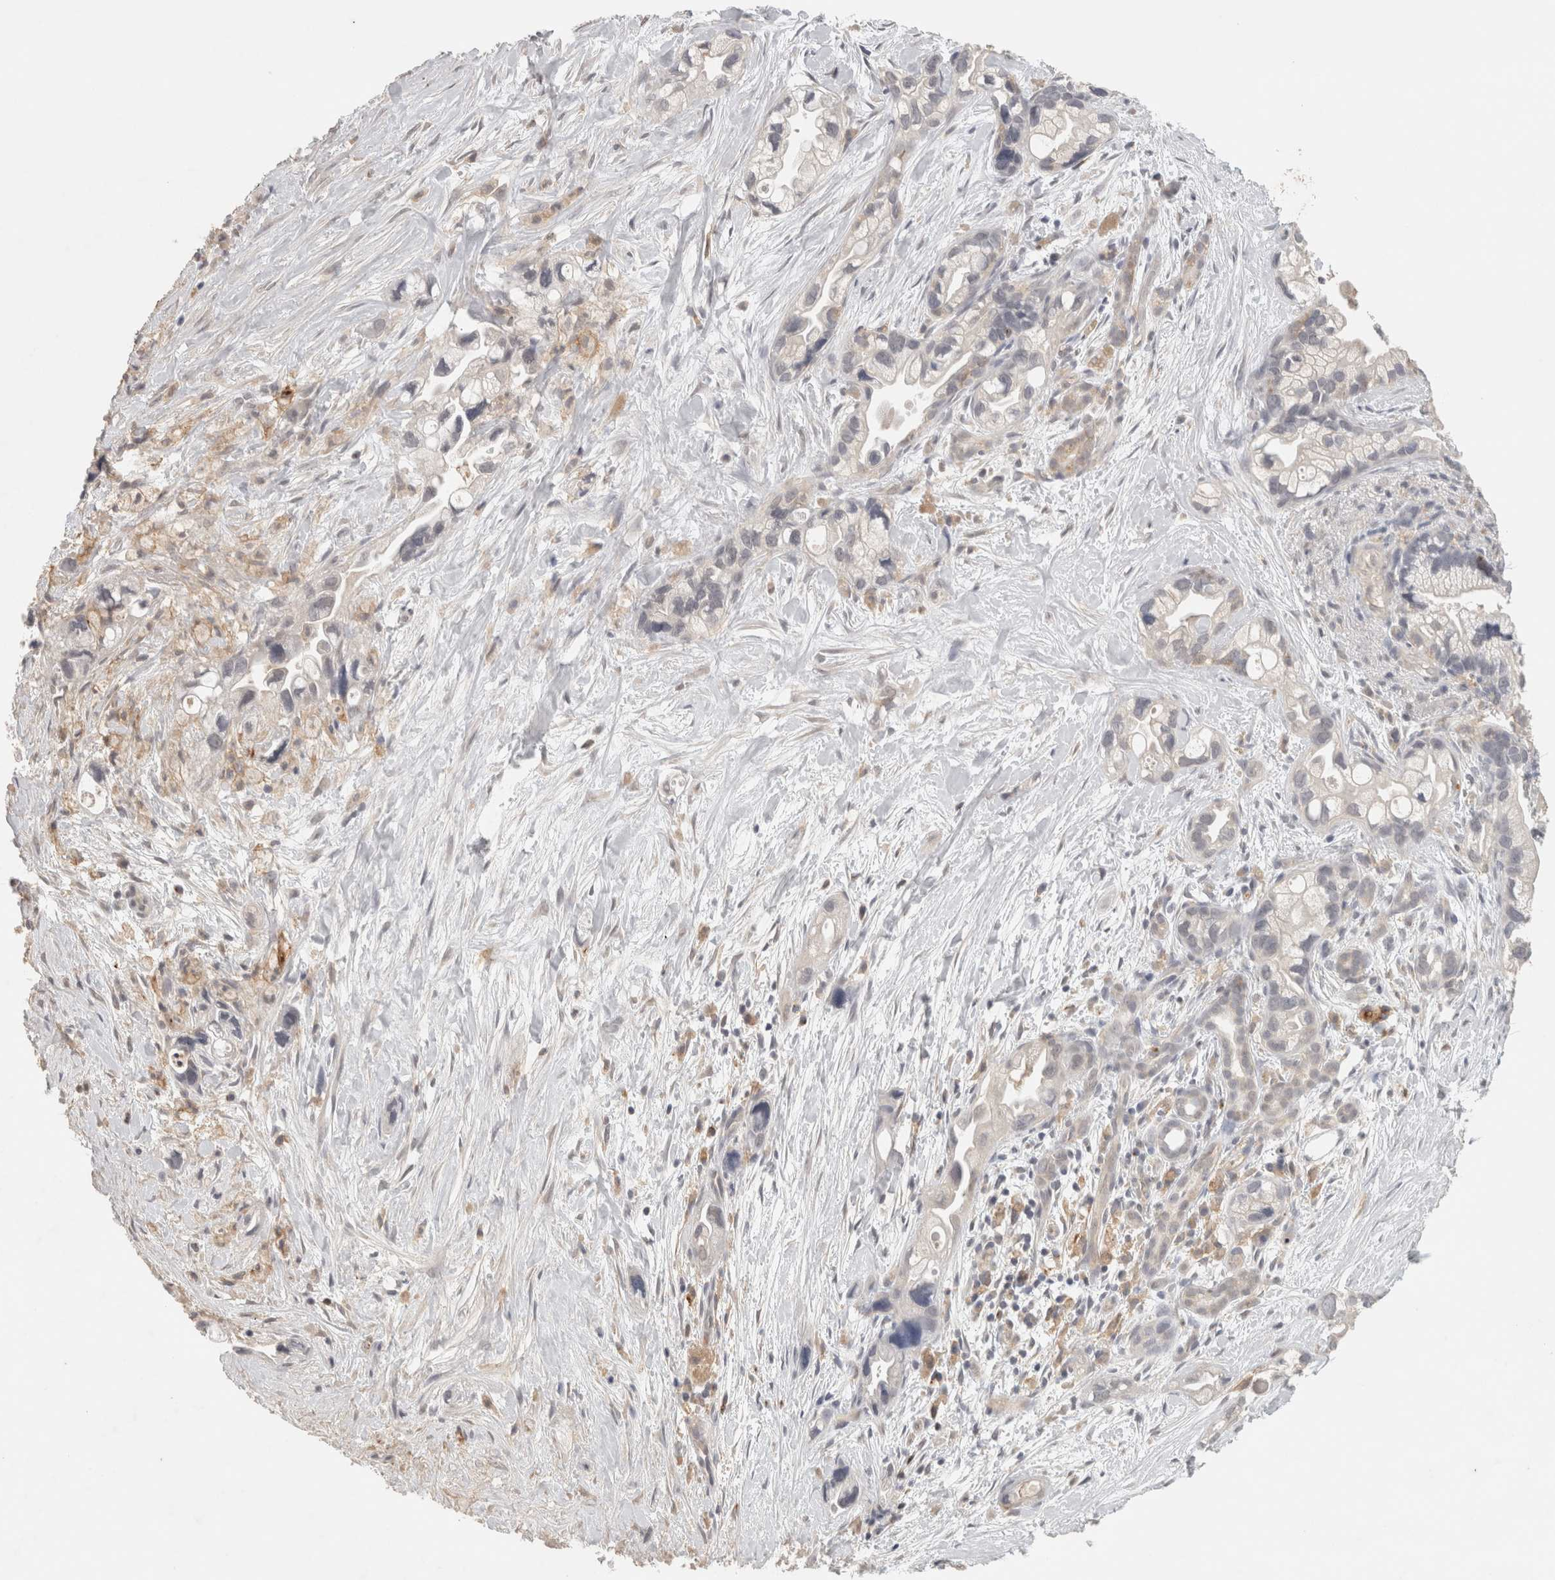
{"staining": {"intensity": "negative", "quantity": "none", "location": "none"}, "tissue": "pancreatic cancer", "cell_type": "Tumor cells", "image_type": "cancer", "snomed": [{"axis": "morphology", "description": "Adenocarcinoma, NOS"}, {"axis": "topography", "description": "Pancreas"}], "caption": "The IHC image has no significant expression in tumor cells of adenocarcinoma (pancreatic) tissue.", "gene": "HAVCR2", "patient": {"sex": "female", "age": 77}}